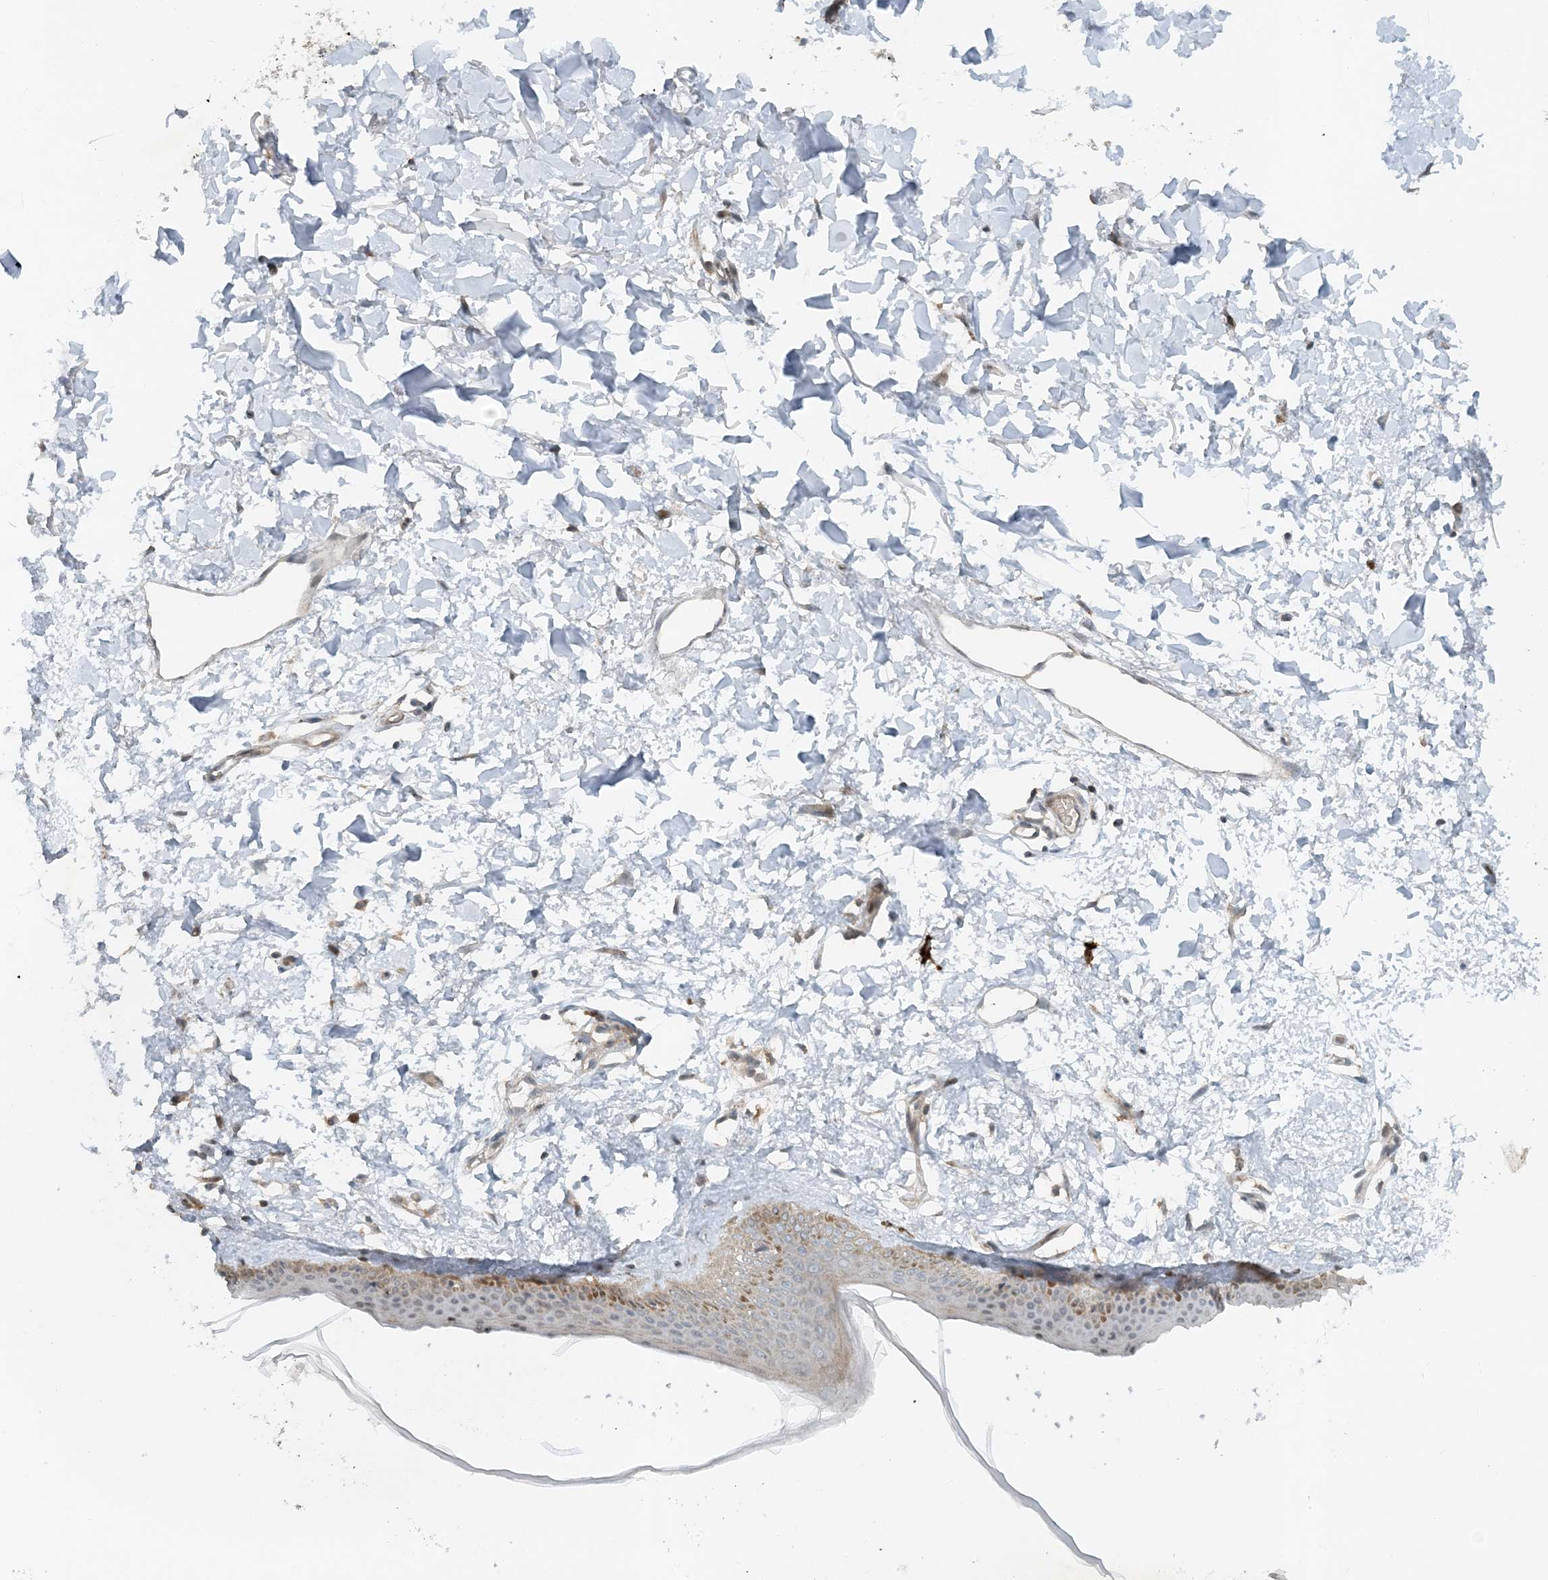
{"staining": {"intensity": "negative", "quantity": "none", "location": "none"}, "tissue": "skin", "cell_type": "Fibroblasts", "image_type": "normal", "snomed": [{"axis": "morphology", "description": "Normal tissue, NOS"}, {"axis": "topography", "description": "Skin"}], "caption": "A high-resolution image shows immunohistochemistry (IHC) staining of unremarkable skin, which exhibits no significant staining in fibroblasts.", "gene": "MITD1", "patient": {"sex": "female", "age": 58}}